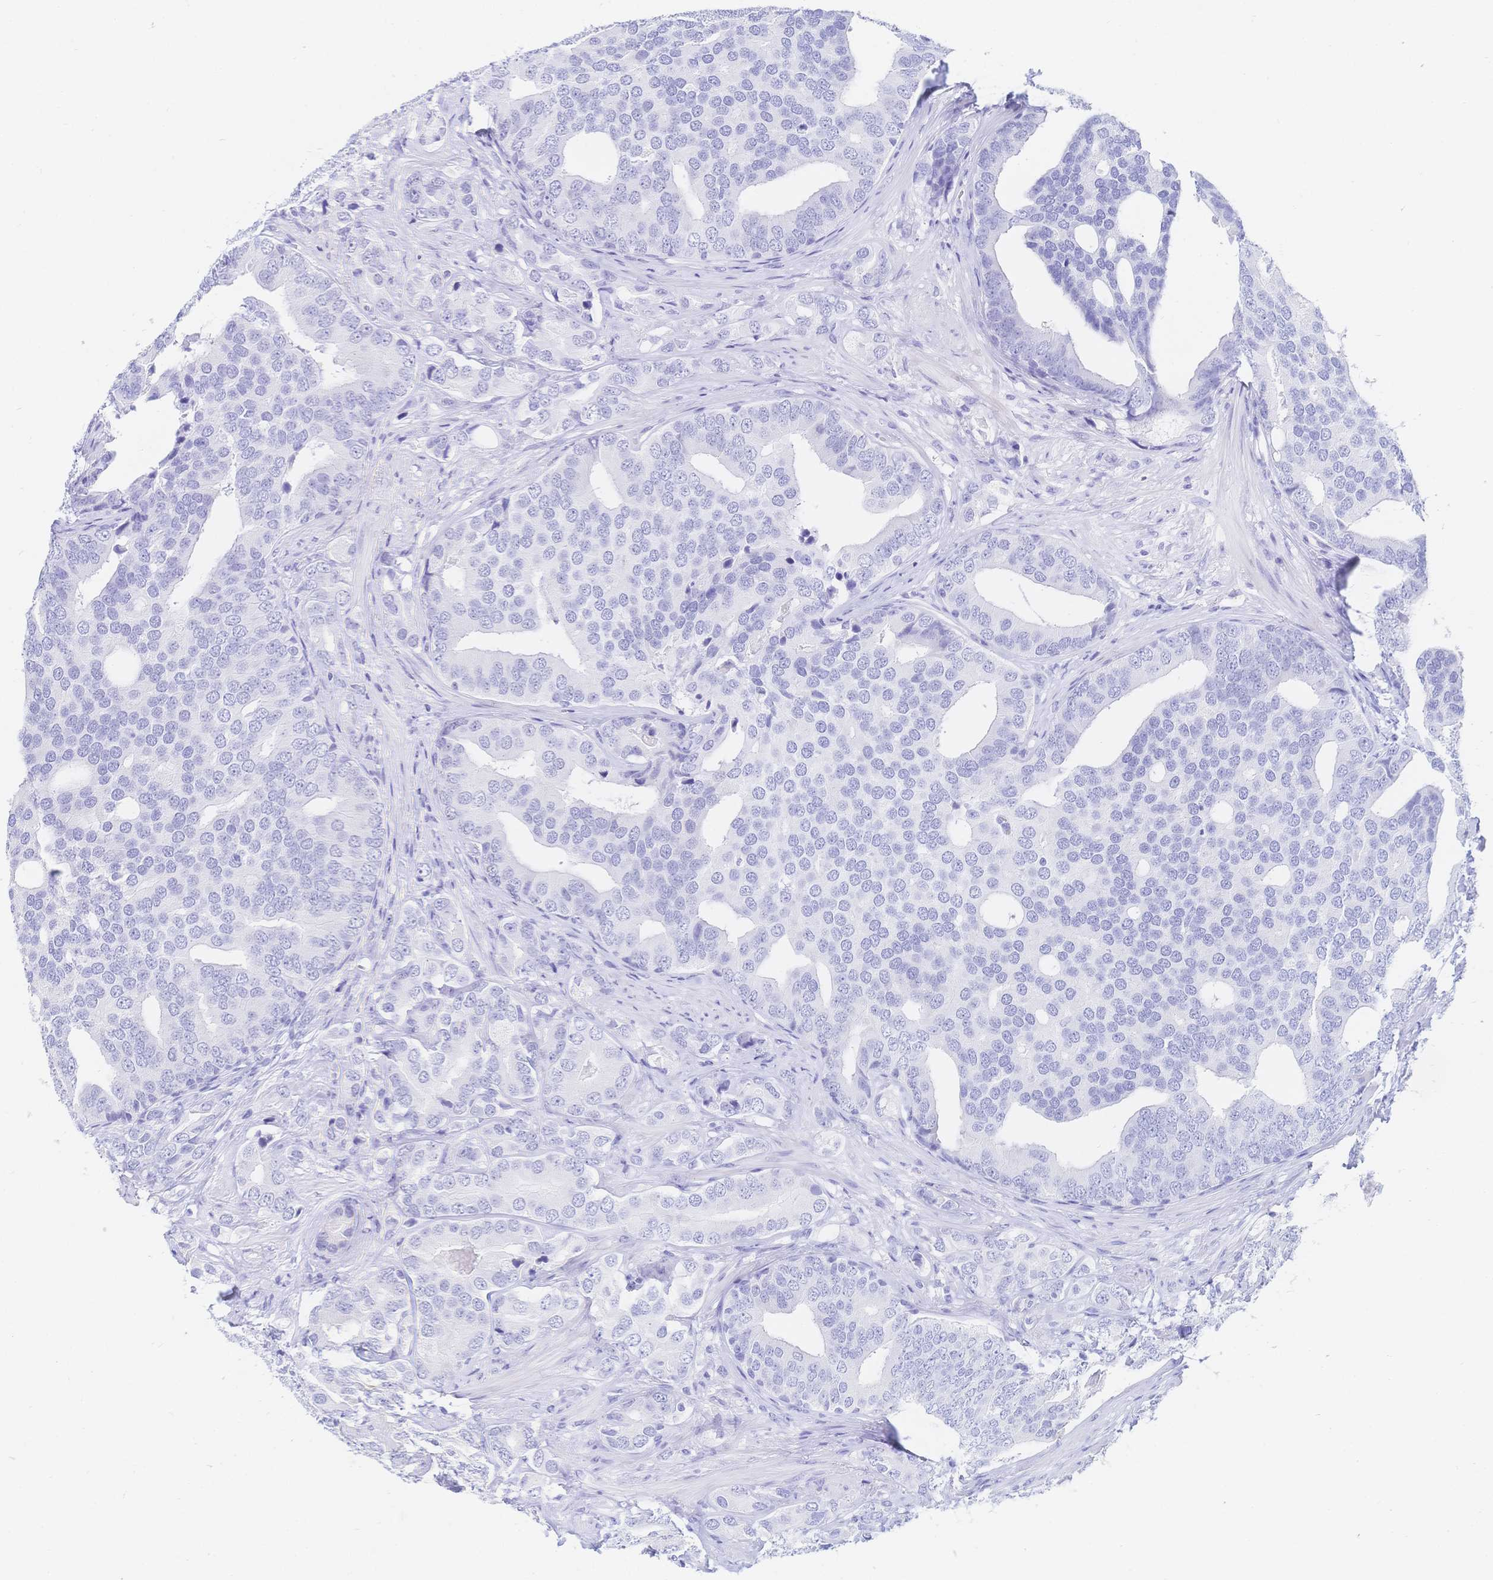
{"staining": {"intensity": "negative", "quantity": "none", "location": "none"}, "tissue": "prostate cancer", "cell_type": "Tumor cells", "image_type": "cancer", "snomed": [{"axis": "morphology", "description": "Adenocarcinoma, High grade"}, {"axis": "topography", "description": "Prostate"}], "caption": "DAB (3,3'-diaminobenzidine) immunohistochemical staining of human high-grade adenocarcinoma (prostate) exhibits no significant positivity in tumor cells.", "gene": "MEP1B", "patient": {"sex": "male", "age": 62}}